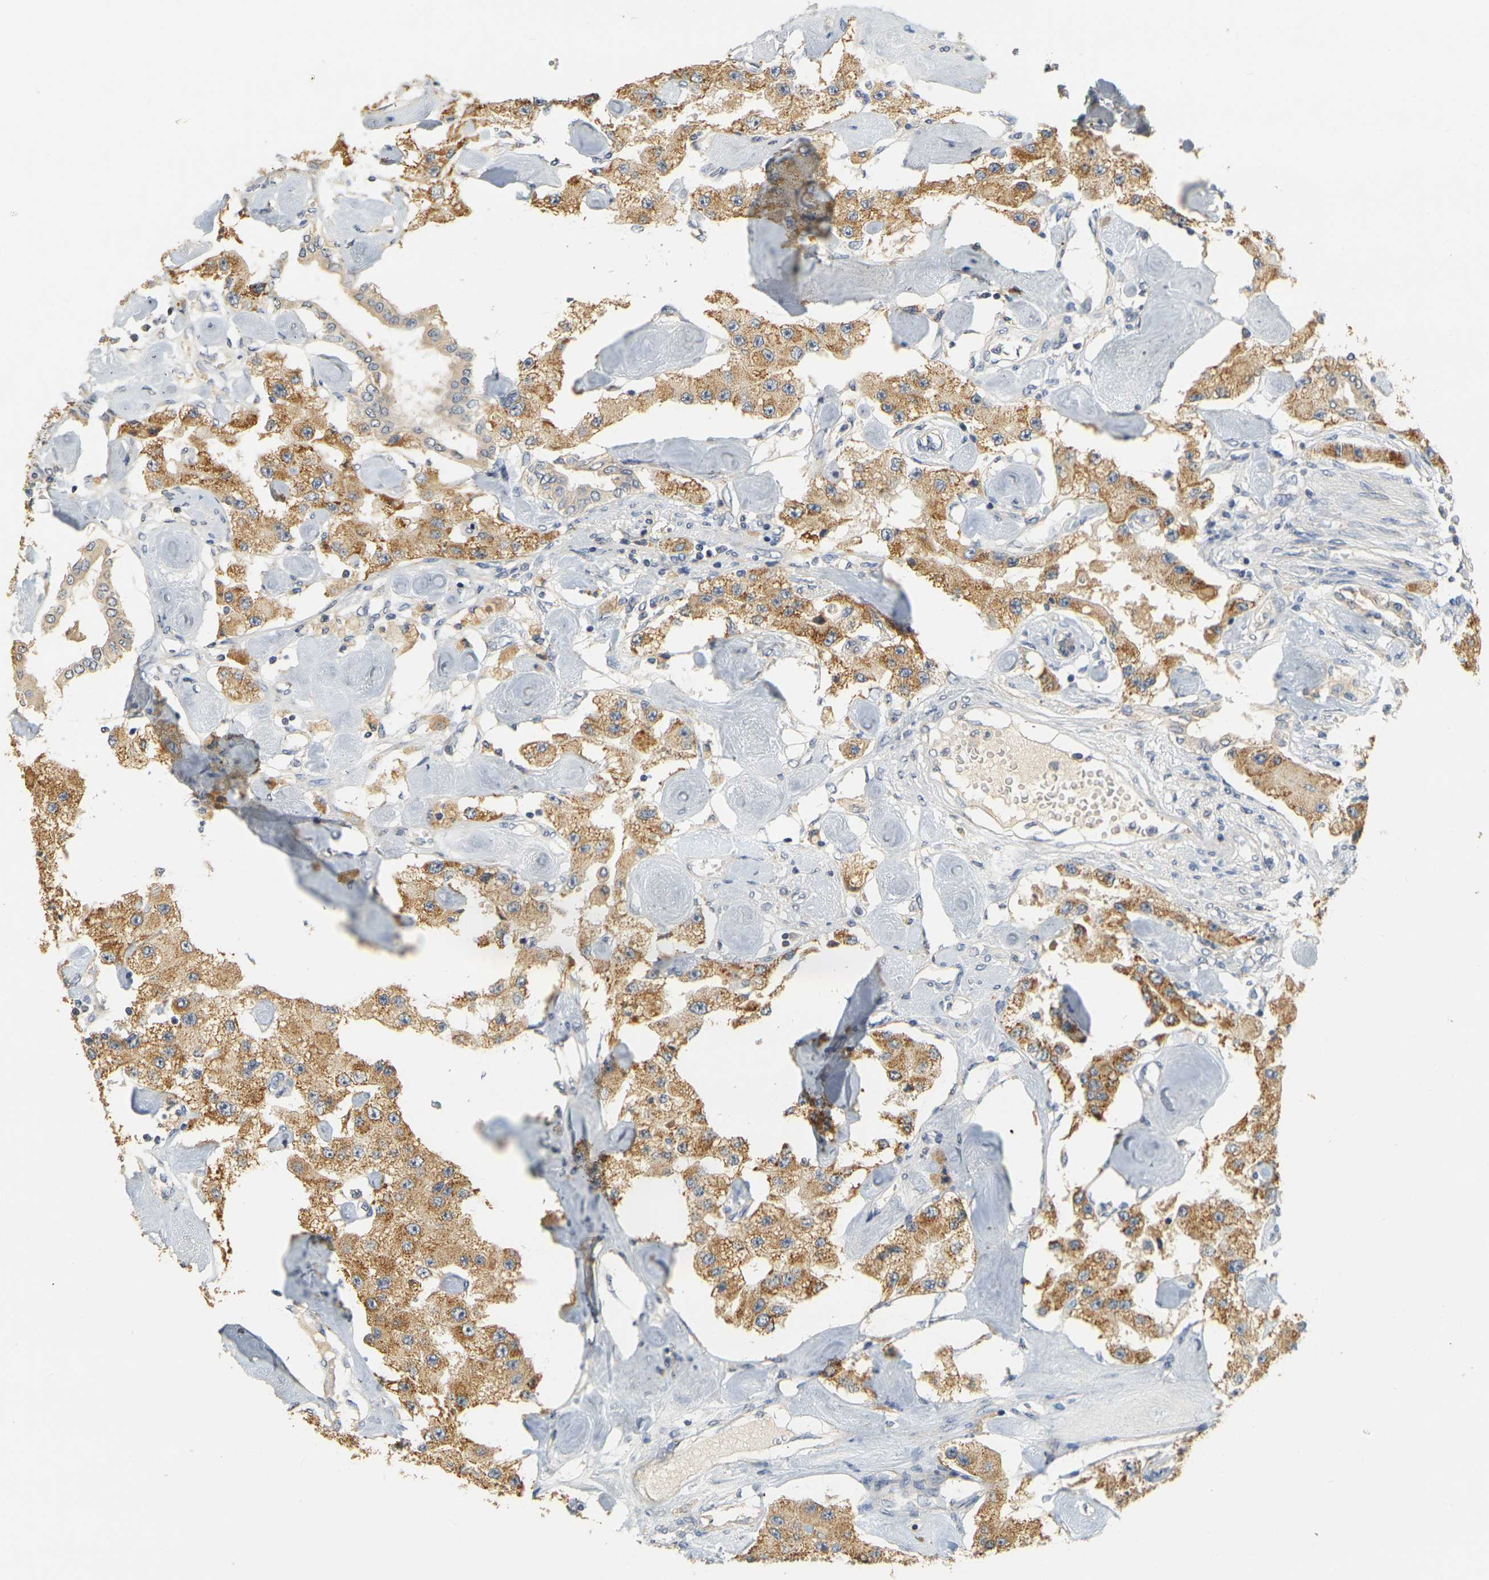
{"staining": {"intensity": "moderate", "quantity": ">75%", "location": "cytoplasmic/membranous"}, "tissue": "carcinoid", "cell_type": "Tumor cells", "image_type": "cancer", "snomed": [{"axis": "morphology", "description": "Carcinoid, malignant, NOS"}, {"axis": "topography", "description": "Pancreas"}], "caption": "Malignant carcinoid was stained to show a protein in brown. There is medium levels of moderate cytoplasmic/membranous expression in about >75% of tumor cells.", "gene": "GDAP1", "patient": {"sex": "male", "age": 41}}